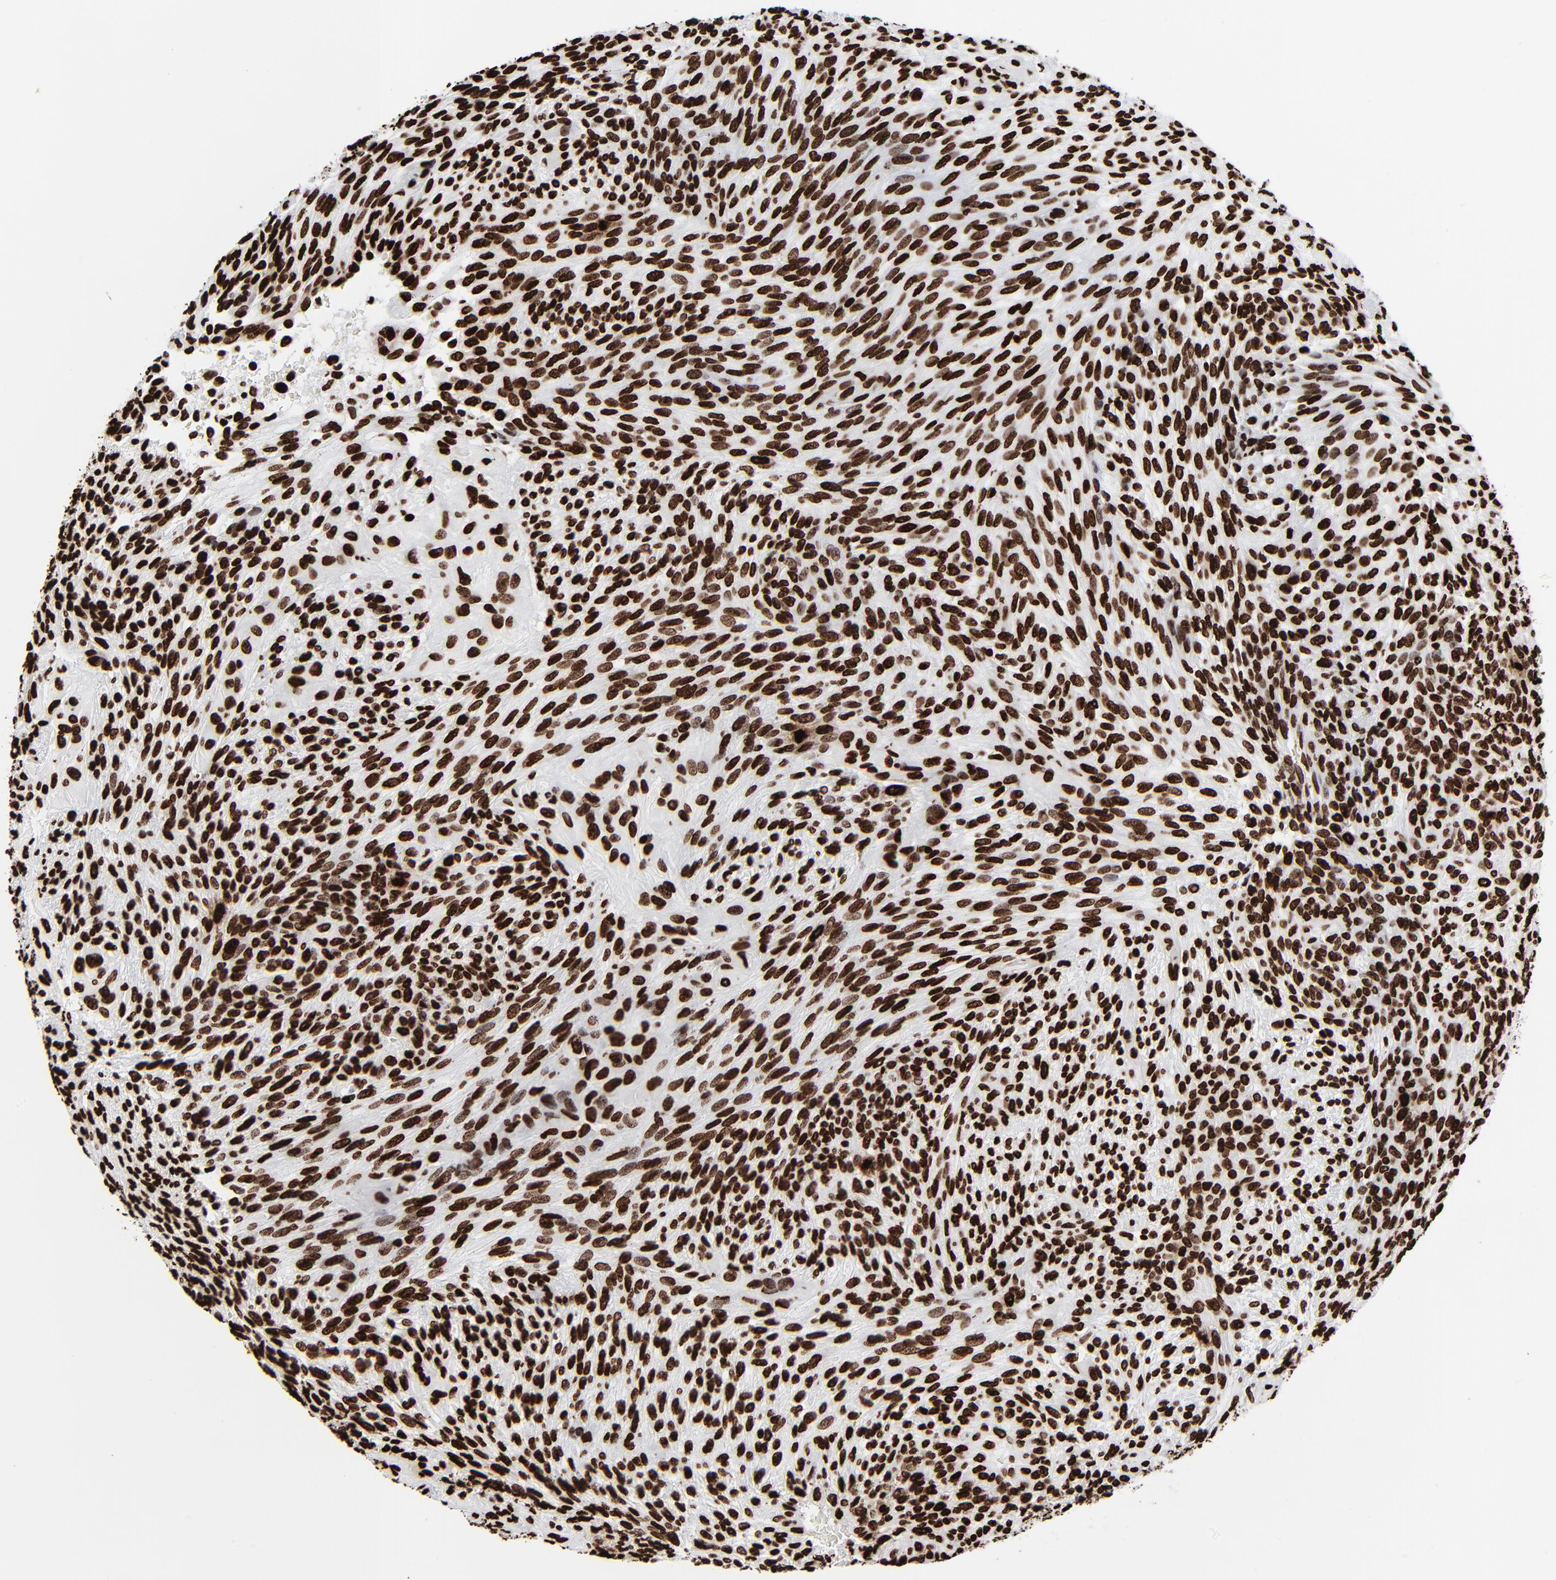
{"staining": {"intensity": "strong", "quantity": ">75%", "location": "nuclear"}, "tissue": "glioma", "cell_type": "Tumor cells", "image_type": "cancer", "snomed": [{"axis": "morphology", "description": "Glioma, malignant, High grade"}, {"axis": "topography", "description": "Cerebral cortex"}], "caption": "The micrograph exhibits a brown stain indicating the presence of a protein in the nuclear of tumor cells in glioma. (DAB (3,3'-diaminobenzidine) = brown stain, brightfield microscopy at high magnification).", "gene": "H3-4", "patient": {"sex": "female", "age": 55}}